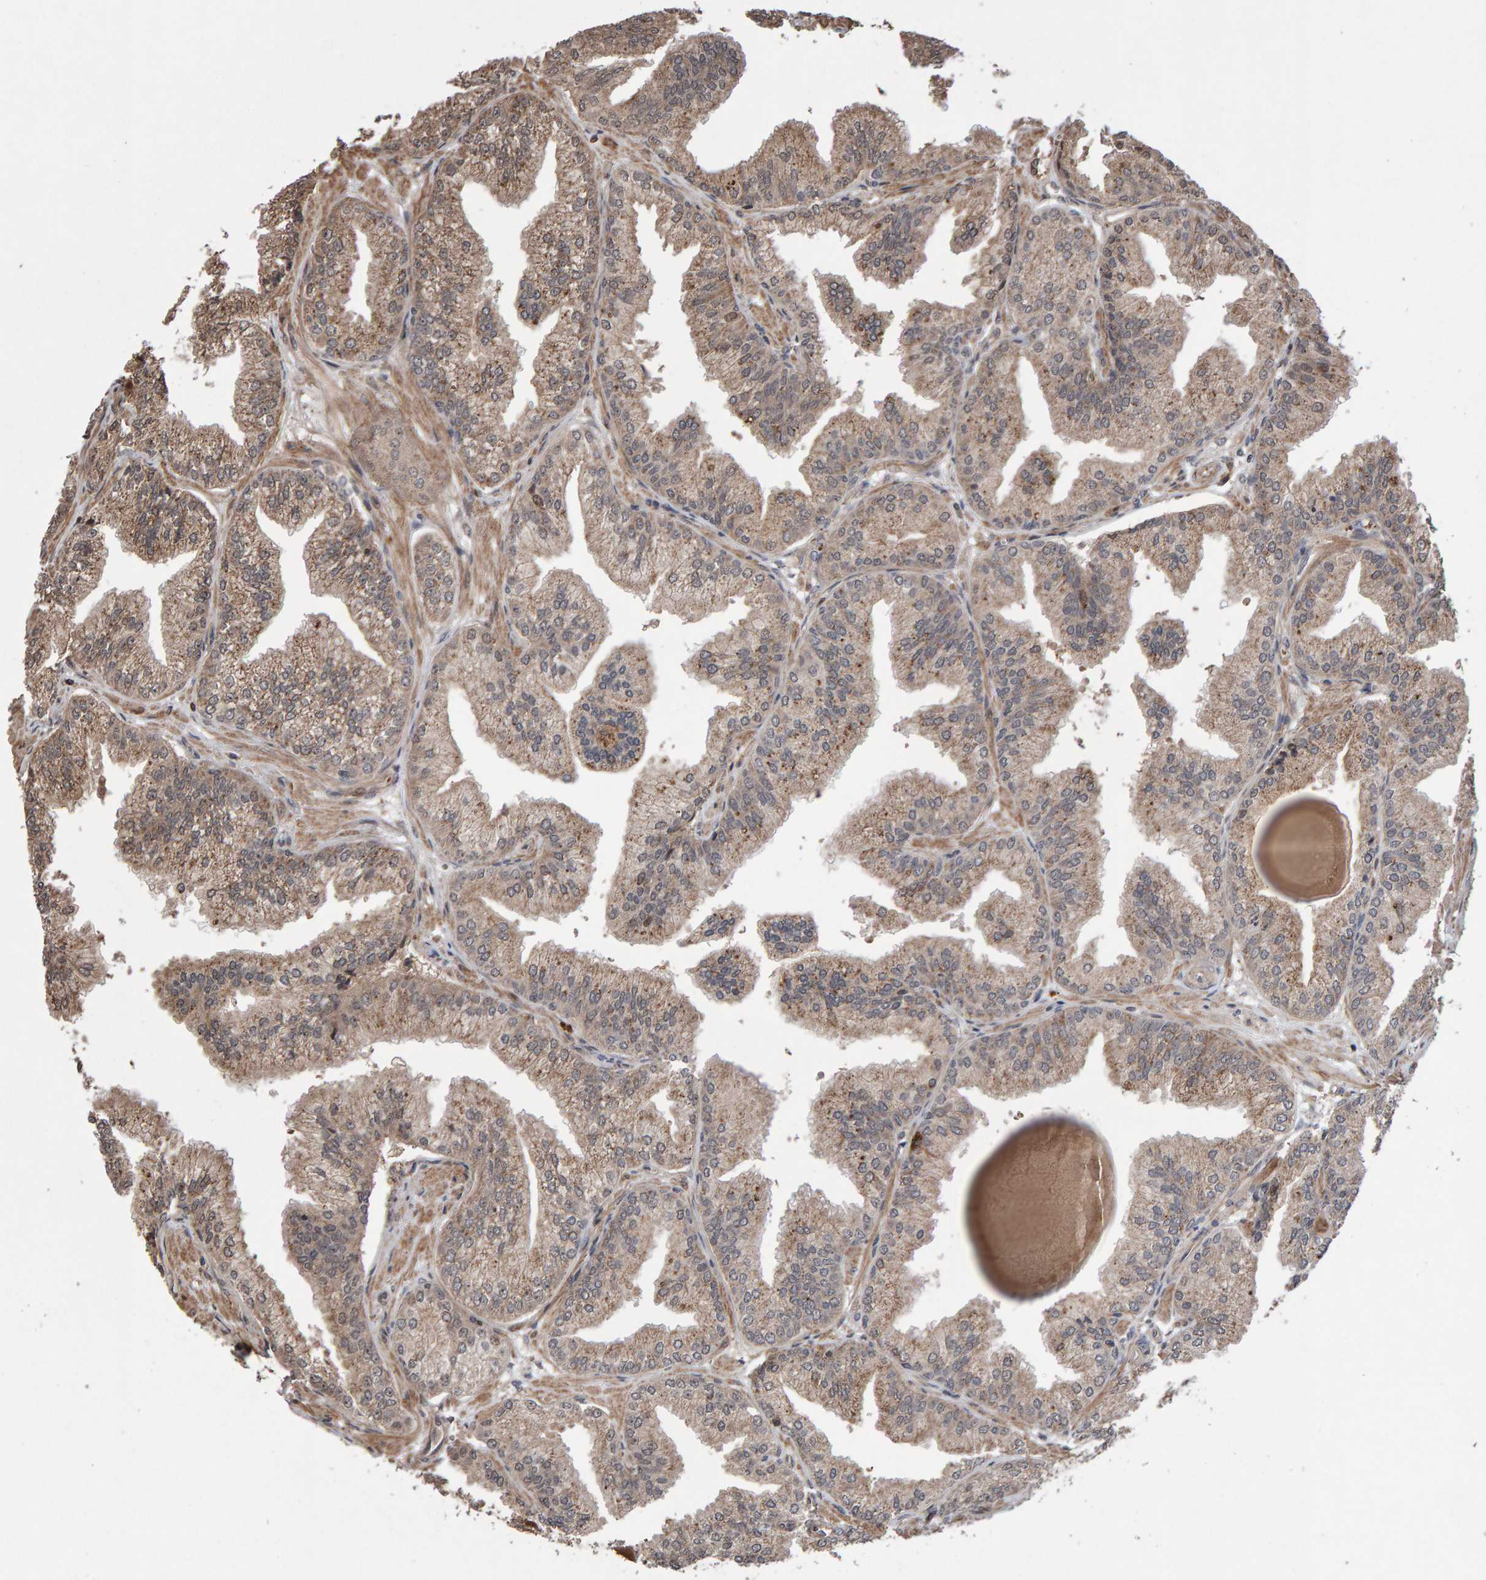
{"staining": {"intensity": "moderate", "quantity": ">75%", "location": "cytoplasmic/membranous"}, "tissue": "prostate cancer", "cell_type": "Tumor cells", "image_type": "cancer", "snomed": [{"axis": "morphology", "description": "Adenocarcinoma, Low grade"}, {"axis": "topography", "description": "Prostate"}], "caption": "This histopathology image exhibits IHC staining of human prostate cancer (adenocarcinoma (low-grade)), with medium moderate cytoplasmic/membranous expression in approximately >75% of tumor cells.", "gene": "PECR", "patient": {"sex": "male", "age": 52}}